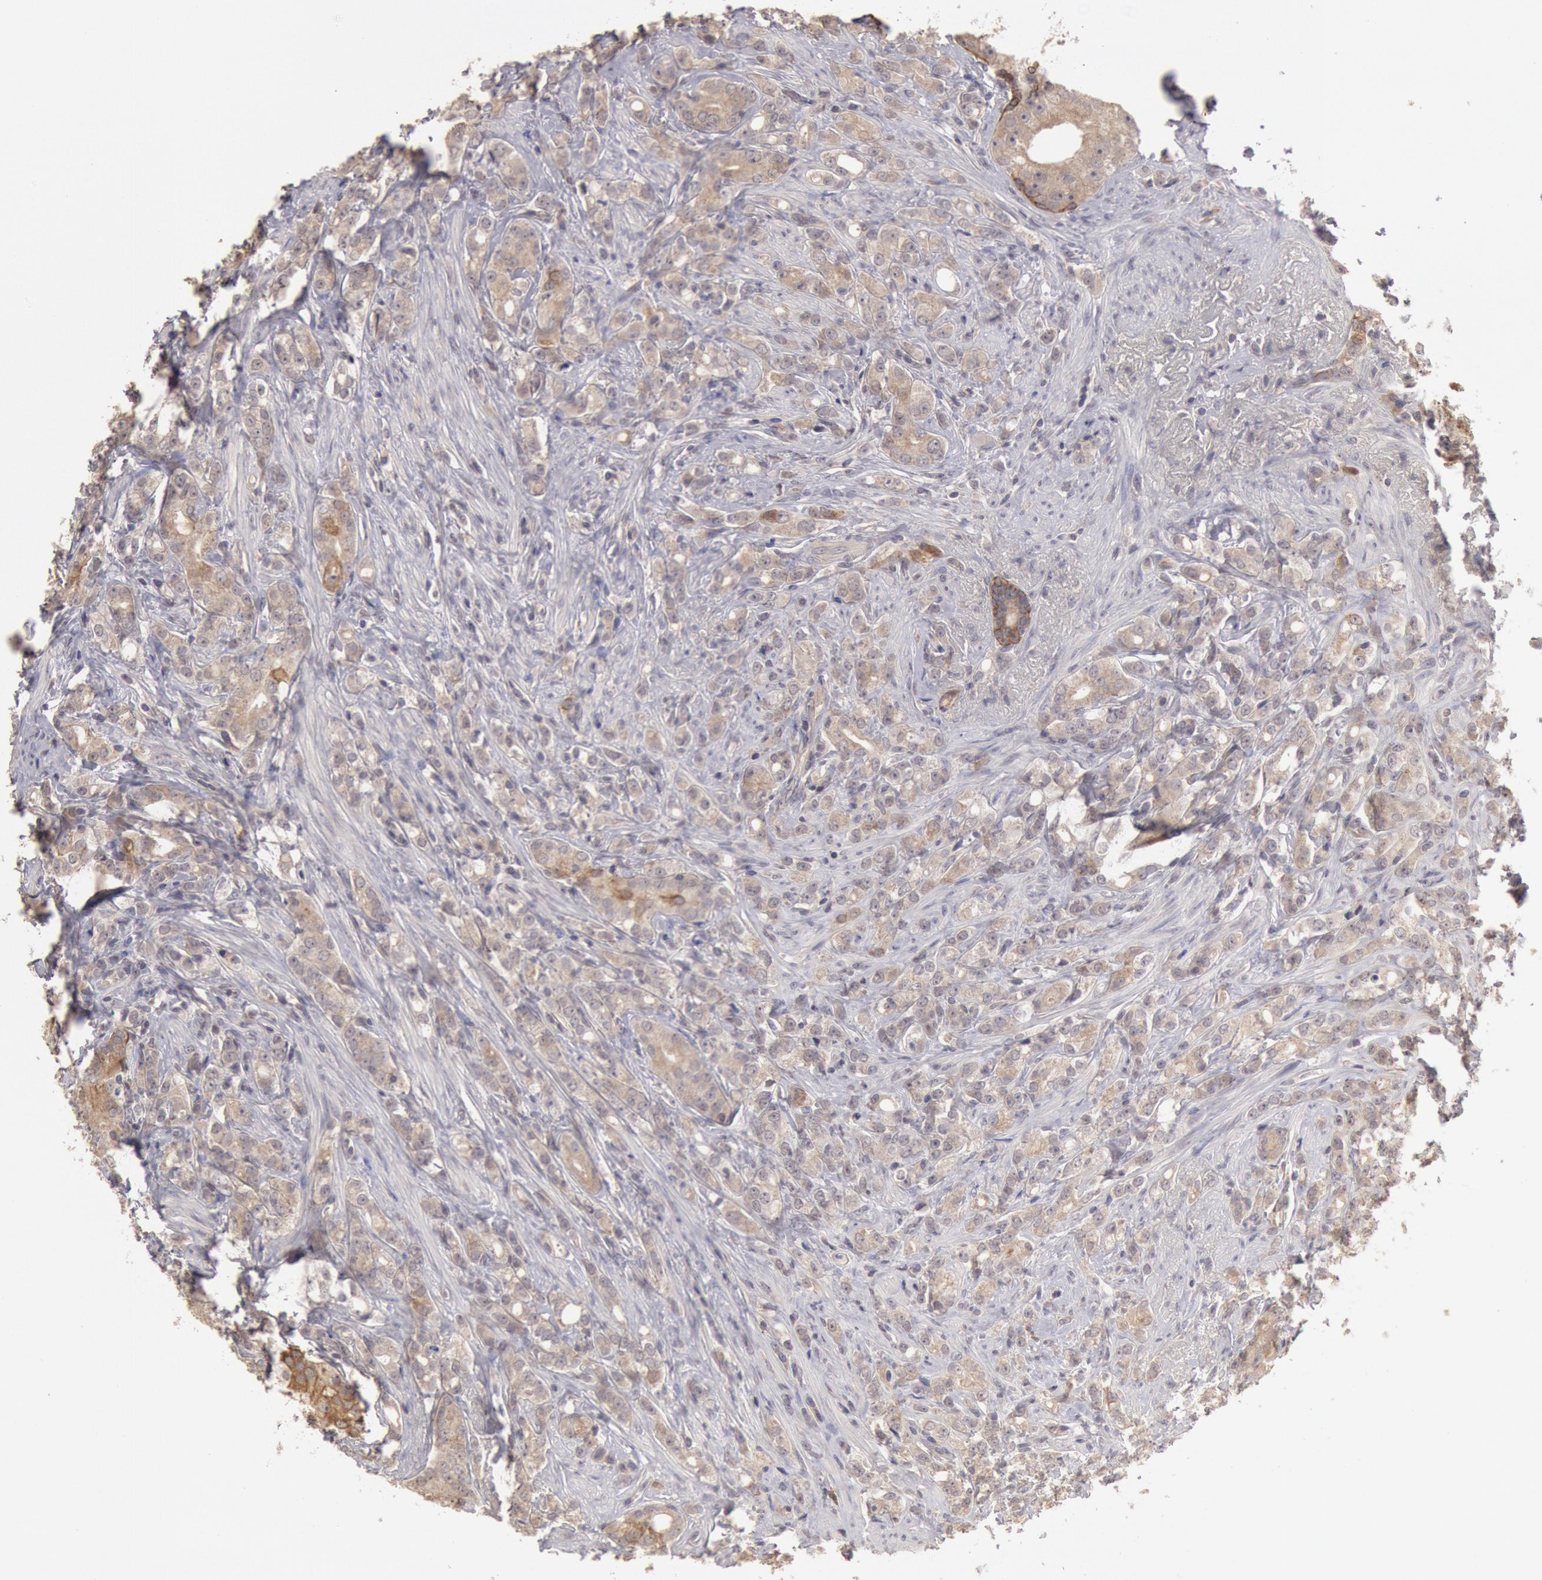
{"staining": {"intensity": "weak", "quantity": ">75%", "location": "cytoplasmic/membranous"}, "tissue": "prostate cancer", "cell_type": "Tumor cells", "image_type": "cancer", "snomed": [{"axis": "morphology", "description": "Adenocarcinoma, Medium grade"}, {"axis": "topography", "description": "Prostate"}], "caption": "High-power microscopy captured an IHC micrograph of adenocarcinoma (medium-grade) (prostate), revealing weak cytoplasmic/membranous staining in about >75% of tumor cells. Immunohistochemistry stains the protein of interest in brown and the nuclei are stained blue.", "gene": "ZFP36L1", "patient": {"sex": "male", "age": 59}}